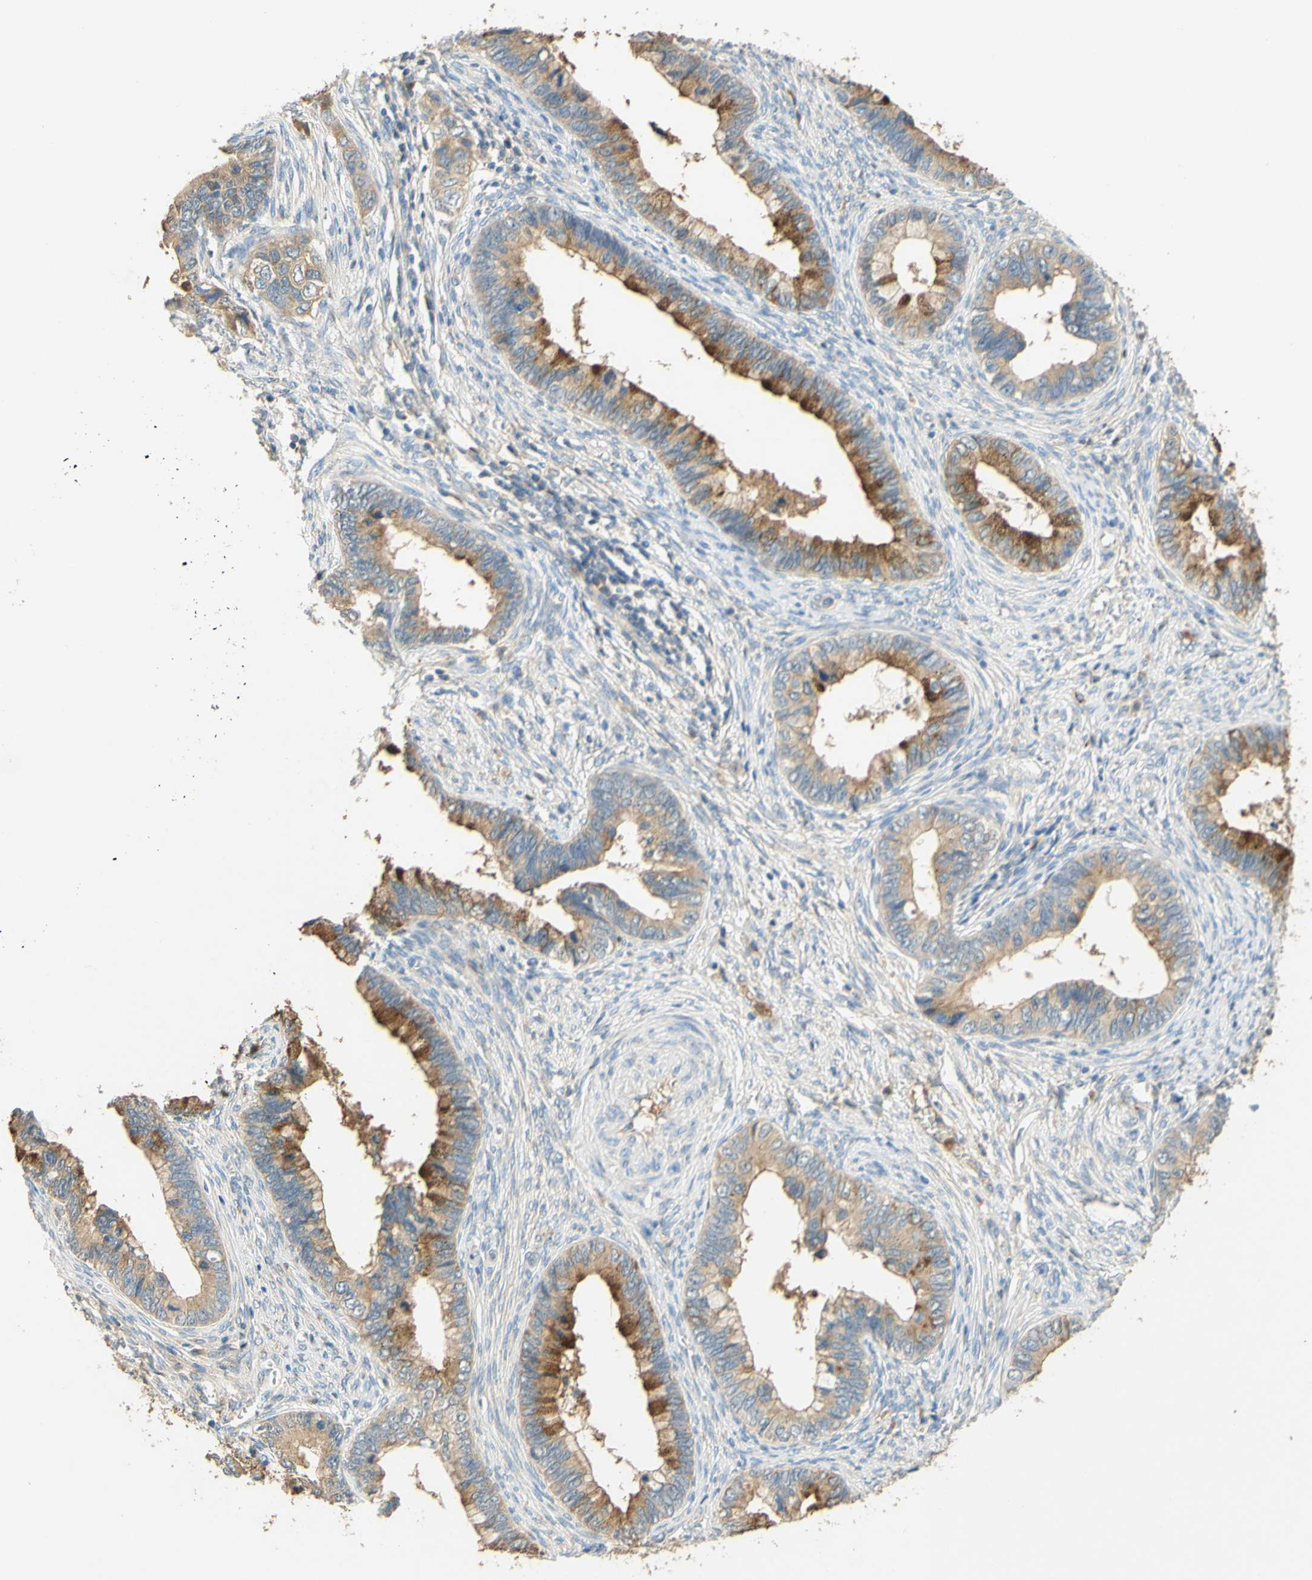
{"staining": {"intensity": "moderate", "quantity": ">75%", "location": "cytoplasmic/membranous"}, "tissue": "cervical cancer", "cell_type": "Tumor cells", "image_type": "cancer", "snomed": [{"axis": "morphology", "description": "Adenocarcinoma, NOS"}, {"axis": "topography", "description": "Cervix"}], "caption": "A brown stain highlights moderate cytoplasmic/membranous staining of a protein in cervical cancer (adenocarcinoma) tumor cells. (Brightfield microscopy of DAB IHC at high magnification).", "gene": "ENTREP2", "patient": {"sex": "female", "age": 44}}